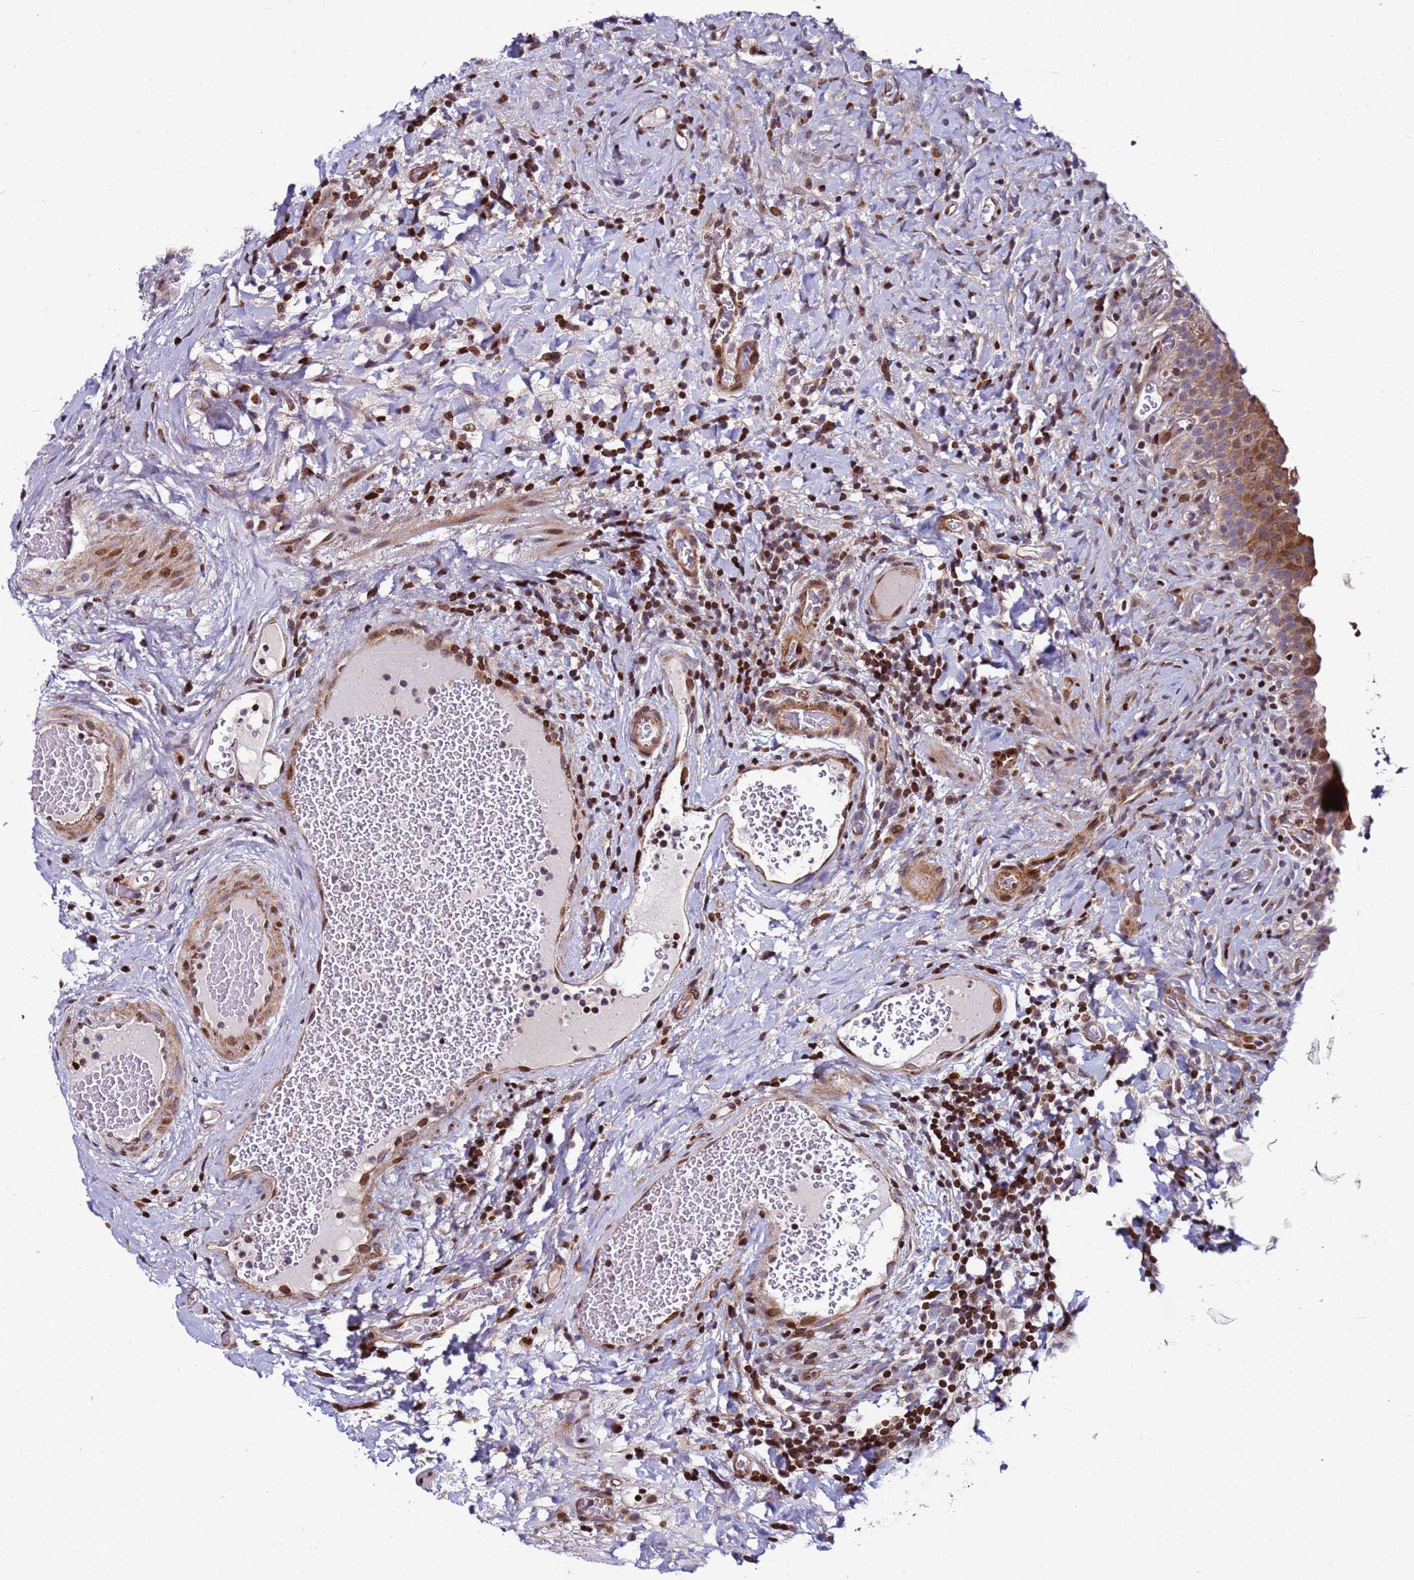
{"staining": {"intensity": "strong", "quantity": "25%-75%", "location": "cytoplasmic/membranous"}, "tissue": "urinary bladder", "cell_type": "Urothelial cells", "image_type": "normal", "snomed": [{"axis": "morphology", "description": "Normal tissue, NOS"}, {"axis": "morphology", "description": "Urothelial carcinoma, High grade"}, {"axis": "topography", "description": "Urinary bladder"}], "caption": "High-power microscopy captured an immunohistochemistry (IHC) micrograph of unremarkable urinary bladder, revealing strong cytoplasmic/membranous staining in about 25%-75% of urothelial cells. Using DAB (brown) and hematoxylin (blue) stains, captured at high magnification using brightfield microscopy.", "gene": "WBP11", "patient": {"sex": "female", "age": 60}}